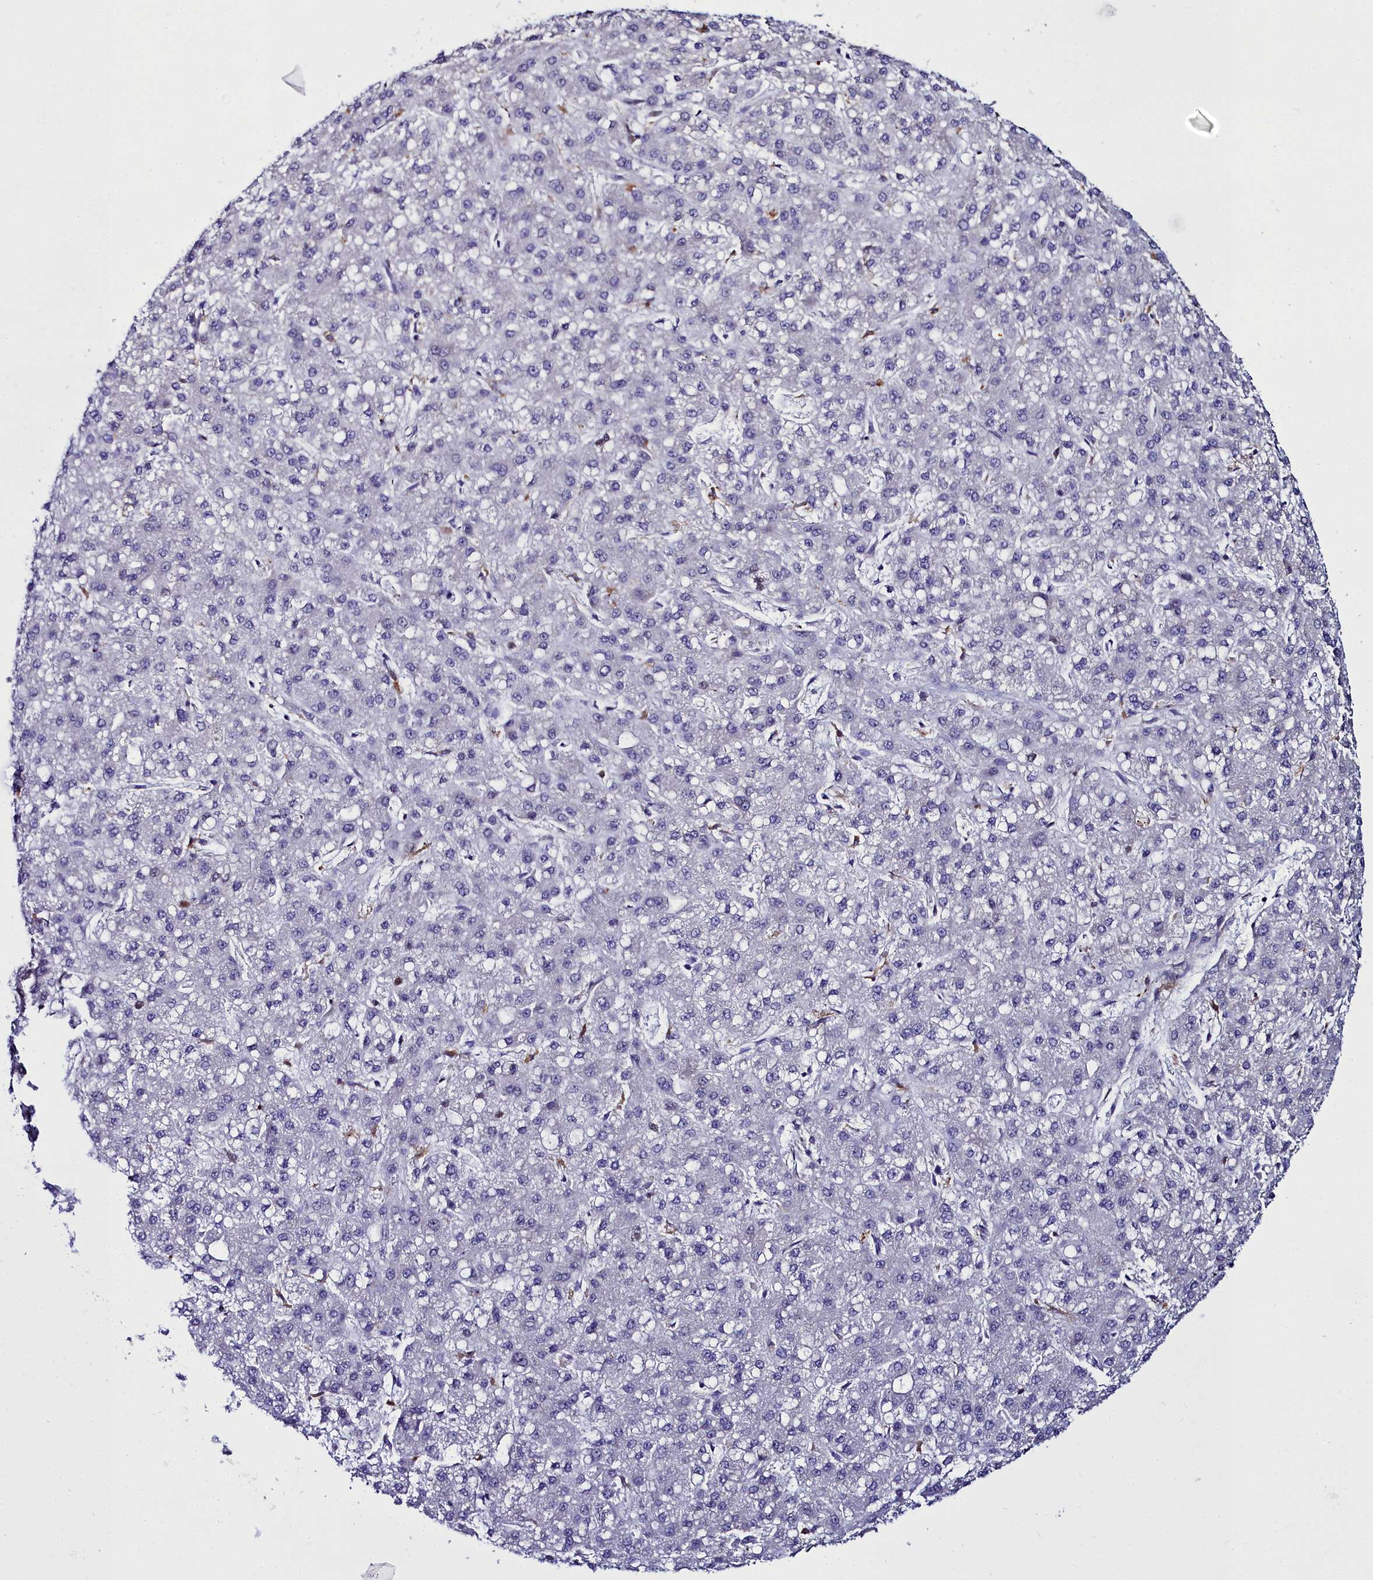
{"staining": {"intensity": "negative", "quantity": "none", "location": "none"}, "tissue": "liver cancer", "cell_type": "Tumor cells", "image_type": "cancer", "snomed": [{"axis": "morphology", "description": "Carcinoma, Hepatocellular, NOS"}, {"axis": "topography", "description": "Liver"}], "caption": "DAB immunohistochemical staining of liver cancer displays no significant positivity in tumor cells. (DAB (3,3'-diaminobenzidine) IHC visualized using brightfield microscopy, high magnification).", "gene": "ELAPOR2", "patient": {"sex": "male", "age": 67}}